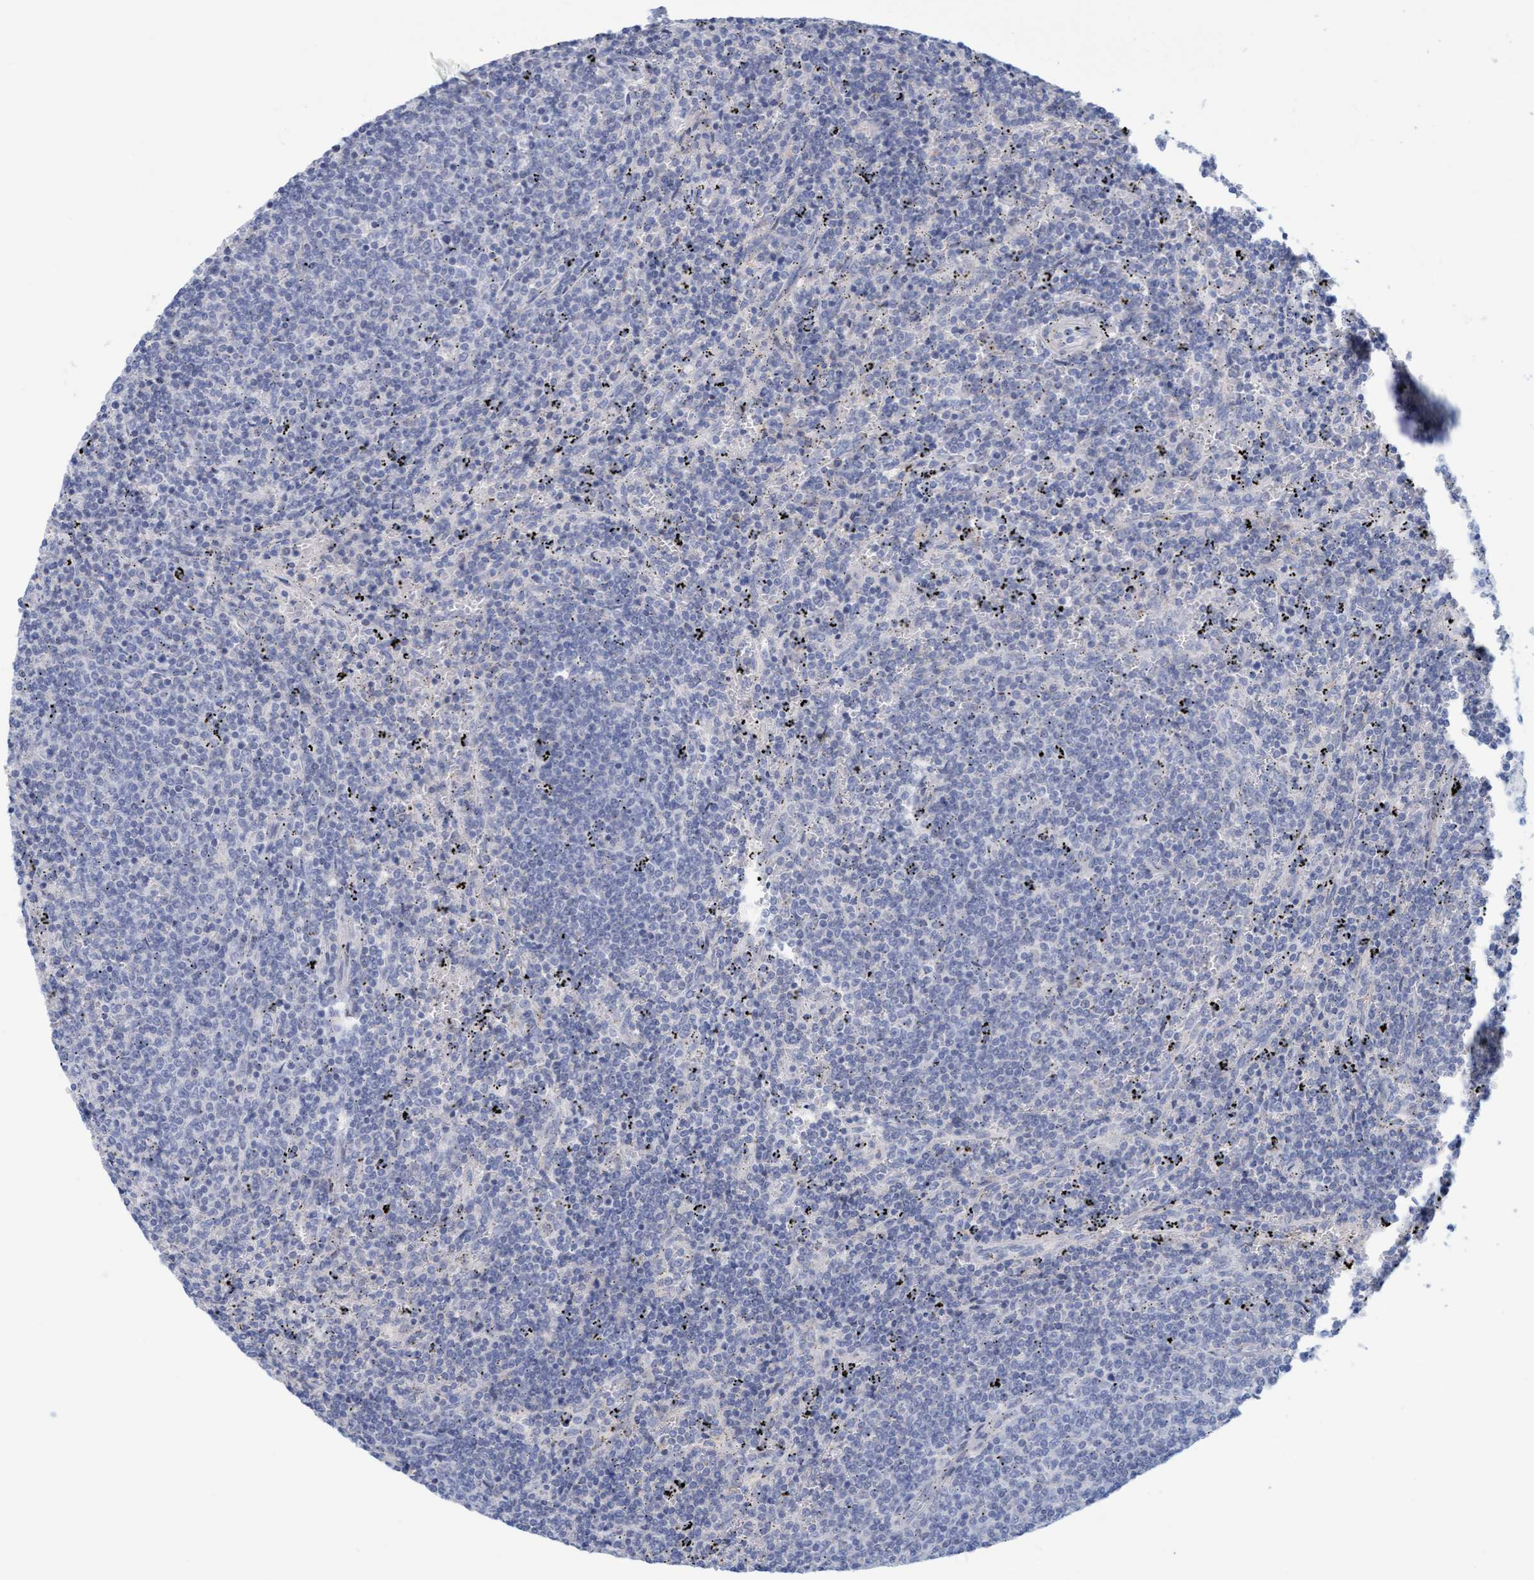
{"staining": {"intensity": "negative", "quantity": "none", "location": "none"}, "tissue": "lymphoma", "cell_type": "Tumor cells", "image_type": "cancer", "snomed": [{"axis": "morphology", "description": "Malignant lymphoma, non-Hodgkin's type, Low grade"}, {"axis": "topography", "description": "Spleen"}], "caption": "This photomicrograph is of lymphoma stained with IHC to label a protein in brown with the nuclei are counter-stained blue. There is no staining in tumor cells.", "gene": "KLHL11", "patient": {"sex": "female", "age": 50}}